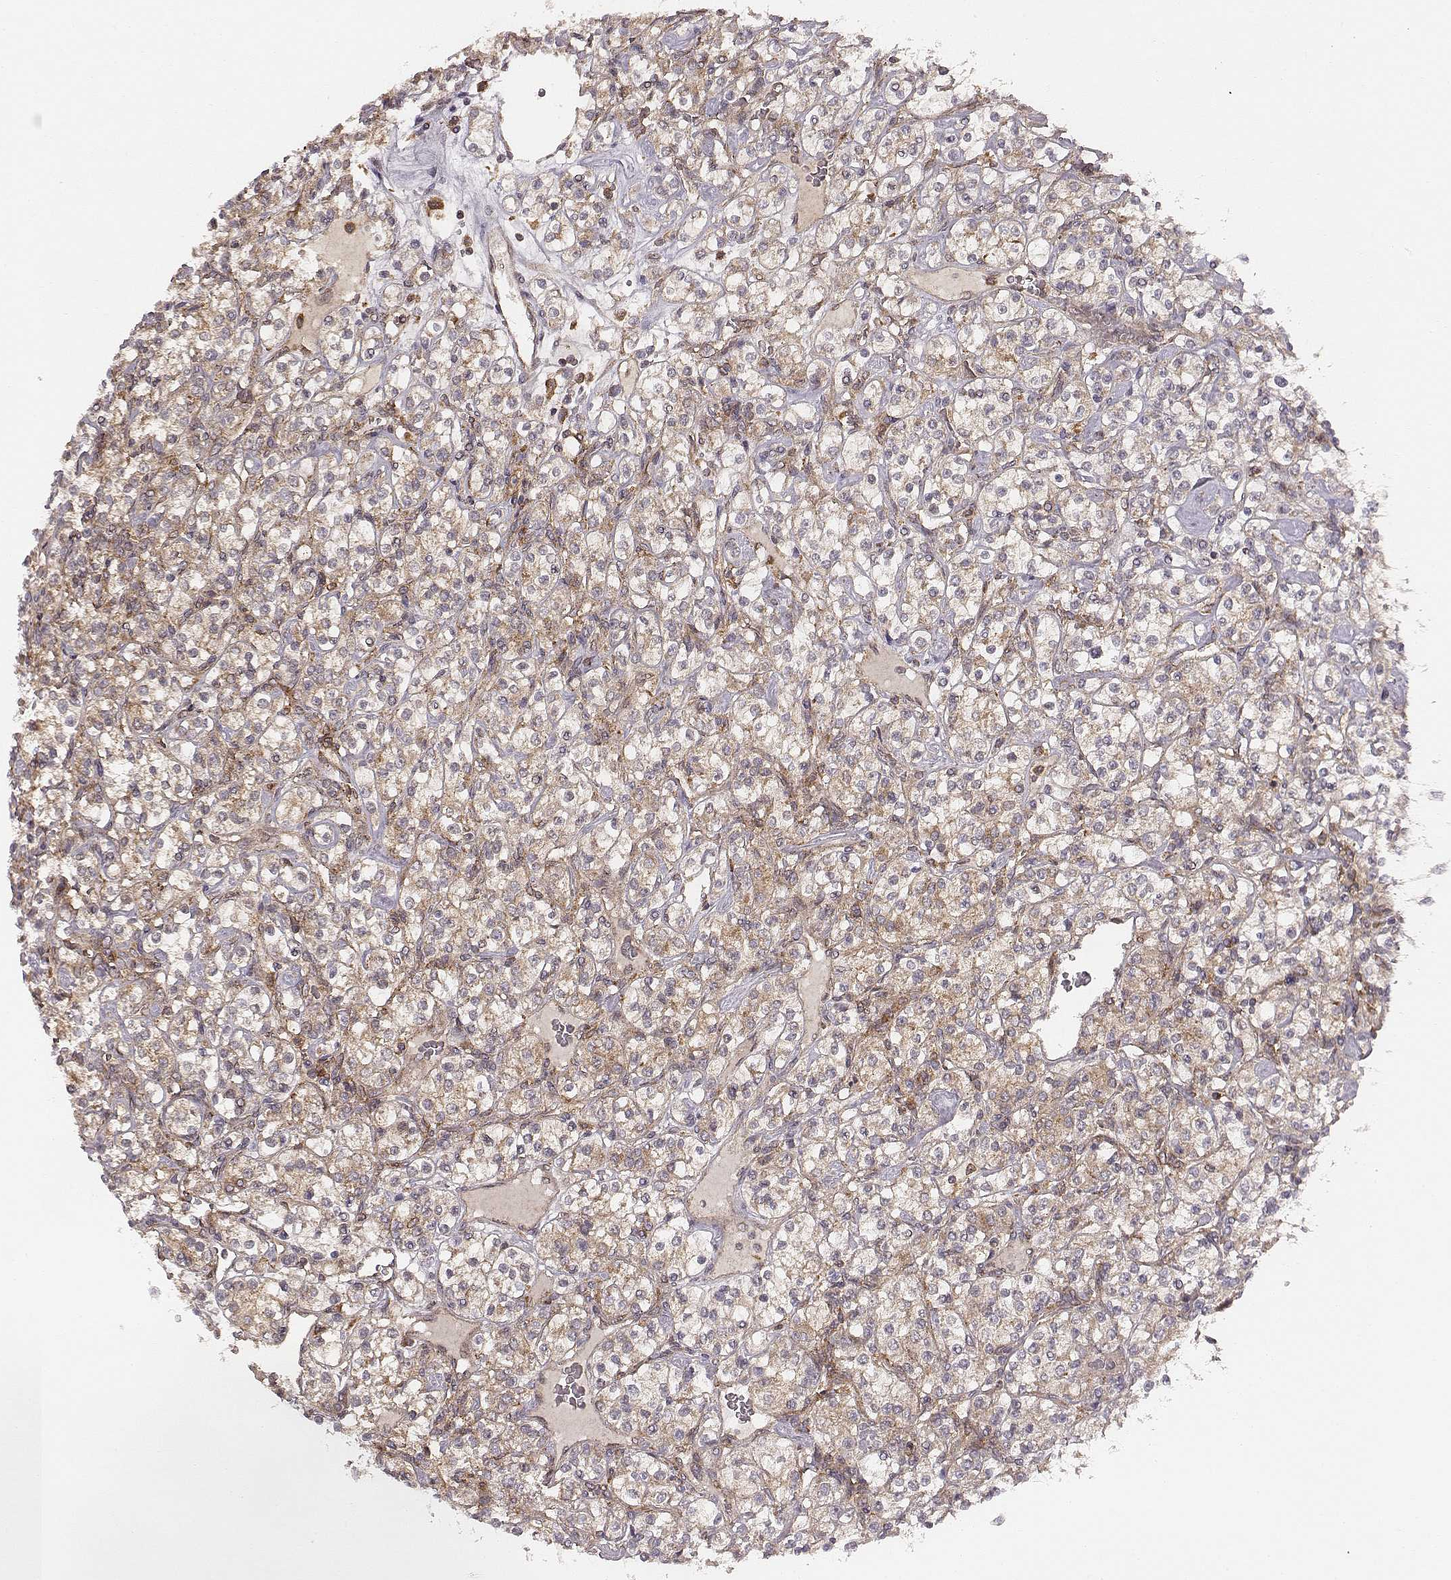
{"staining": {"intensity": "moderate", "quantity": ">75%", "location": "cytoplasmic/membranous"}, "tissue": "renal cancer", "cell_type": "Tumor cells", "image_type": "cancer", "snomed": [{"axis": "morphology", "description": "Adenocarcinoma, NOS"}, {"axis": "topography", "description": "Kidney"}], "caption": "The micrograph exhibits a brown stain indicating the presence of a protein in the cytoplasmic/membranous of tumor cells in renal cancer.", "gene": "VPS26A", "patient": {"sex": "male", "age": 77}}